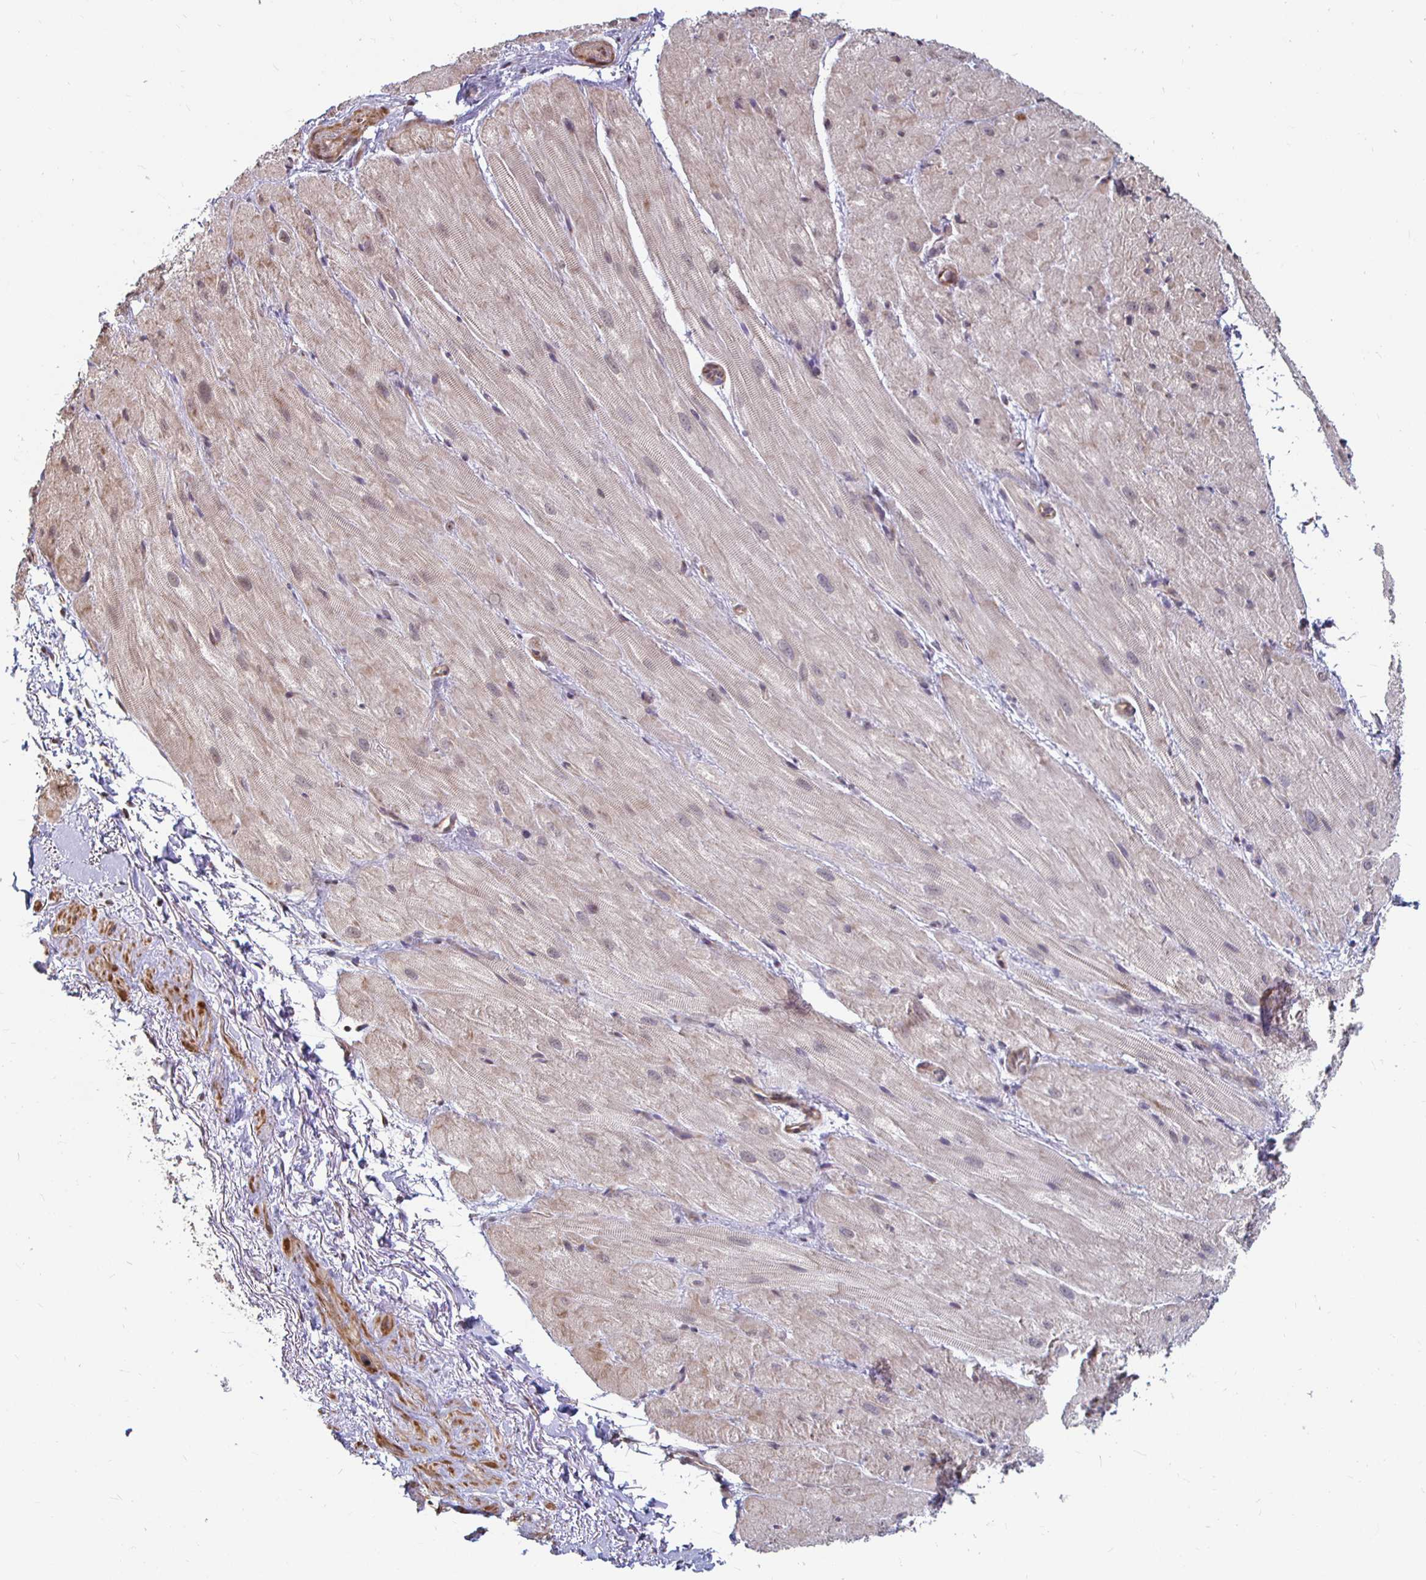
{"staining": {"intensity": "moderate", "quantity": "25%-75%", "location": "cytoplasmic/membranous"}, "tissue": "heart muscle", "cell_type": "Cardiomyocytes", "image_type": "normal", "snomed": [{"axis": "morphology", "description": "Normal tissue, NOS"}, {"axis": "topography", "description": "Heart"}], "caption": "Protein expression analysis of unremarkable human heart muscle reveals moderate cytoplasmic/membranous positivity in about 25%-75% of cardiomyocytes.", "gene": "CAPN11", "patient": {"sex": "male", "age": 62}}